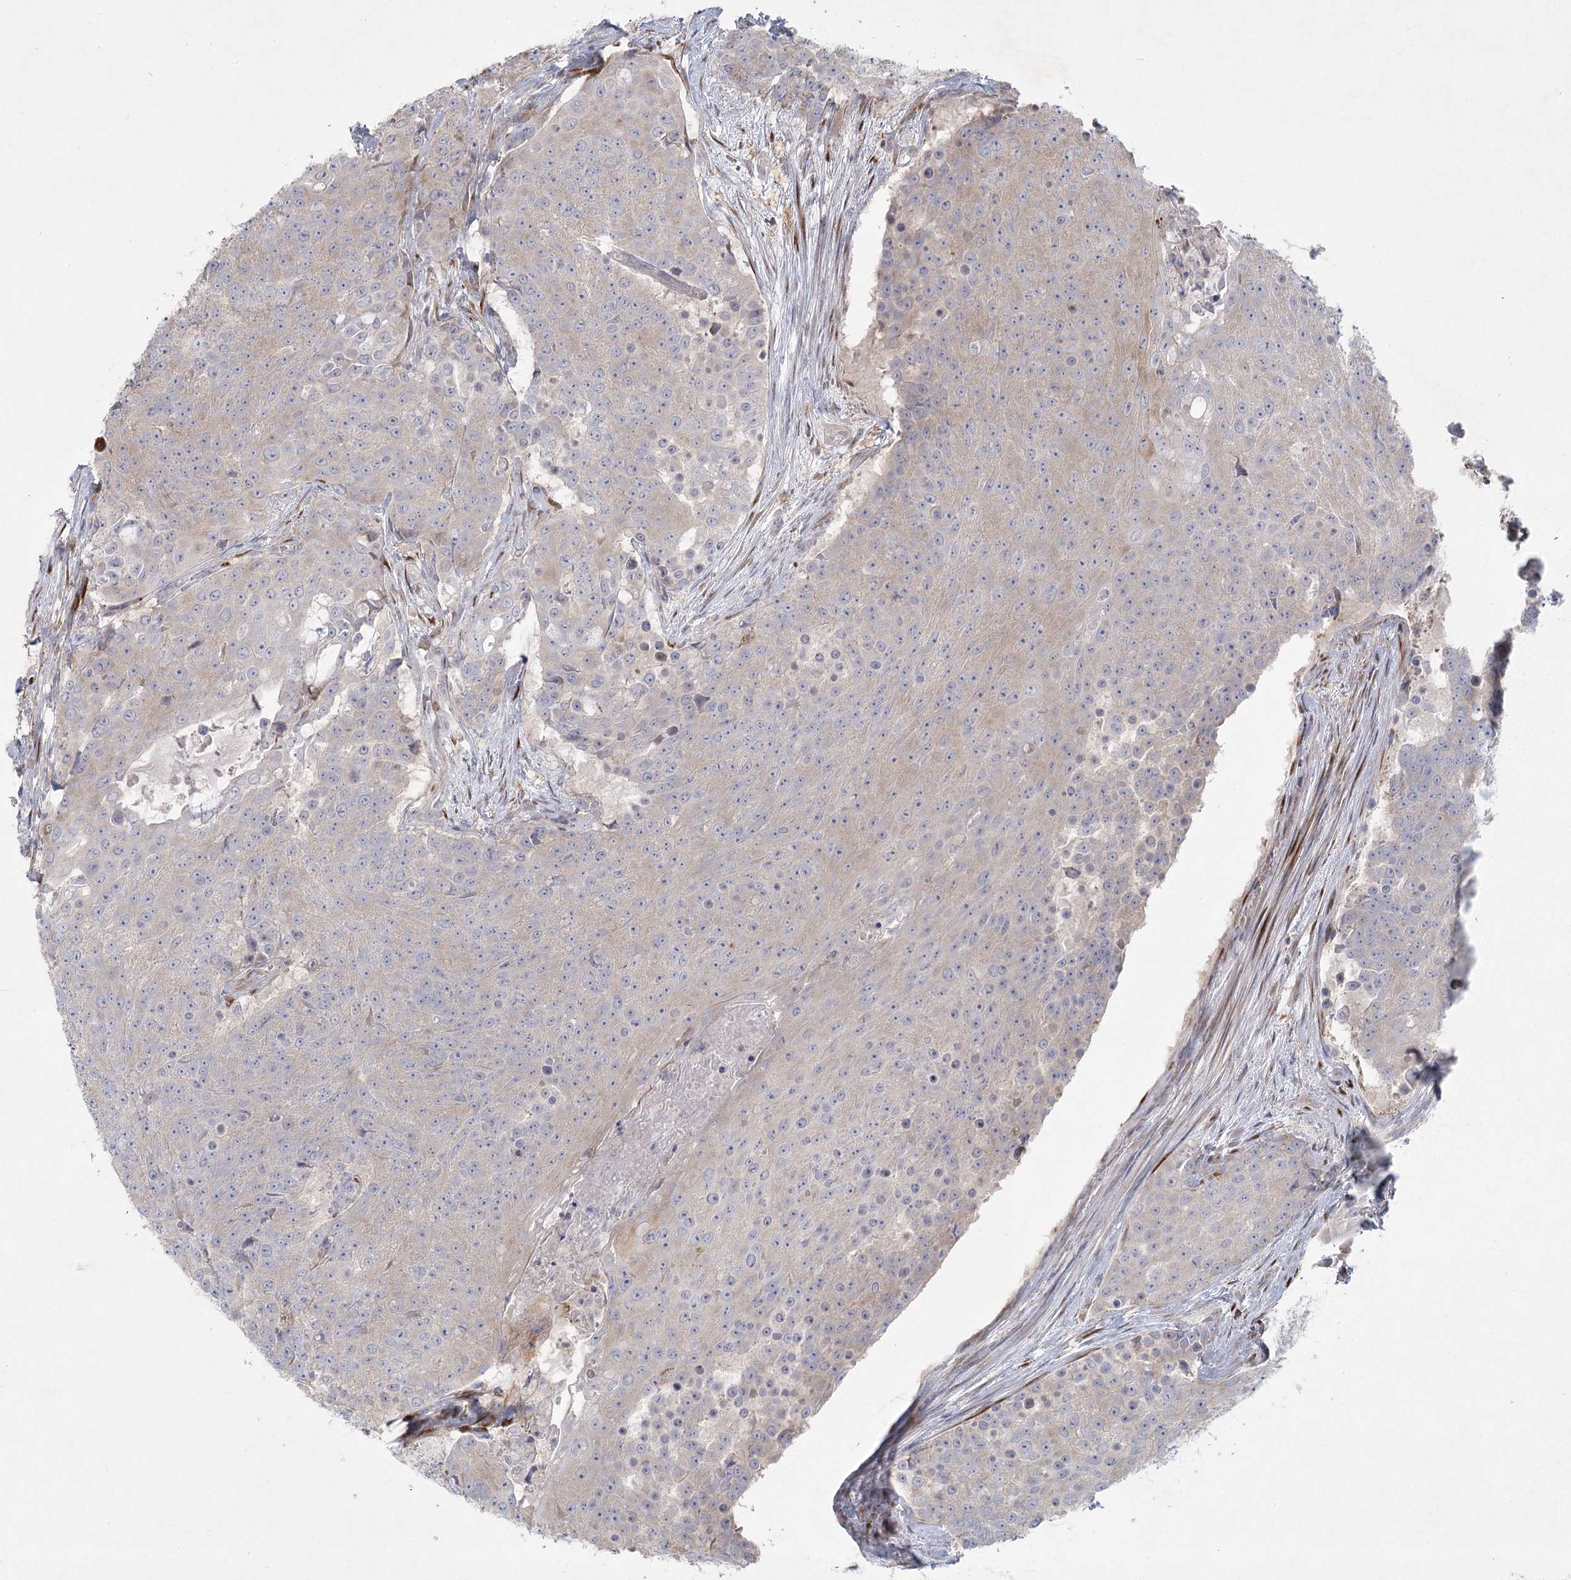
{"staining": {"intensity": "weak", "quantity": "<25%", "location": "cytoplasmic/membranous"}, "tissue": "urothelial cancer", "cell_type": "Tumor cells", "image_type": "cancer", "snomed": [{"axis": "morphology", "description": "Urothelial carcinoma, High grade"}, {"axis": "topography", "description": "Urinary bladder"}], "caption": "There is no significant staining in tumor cells of urothelial cancer. The staining is performed using DAB (3,3'-diaminobenzidine) brown chromogen with nuclei counter-stained in using hematoxylin.", "gene": "FAM110C", "patient": {"sex": "female", "age": 63}}